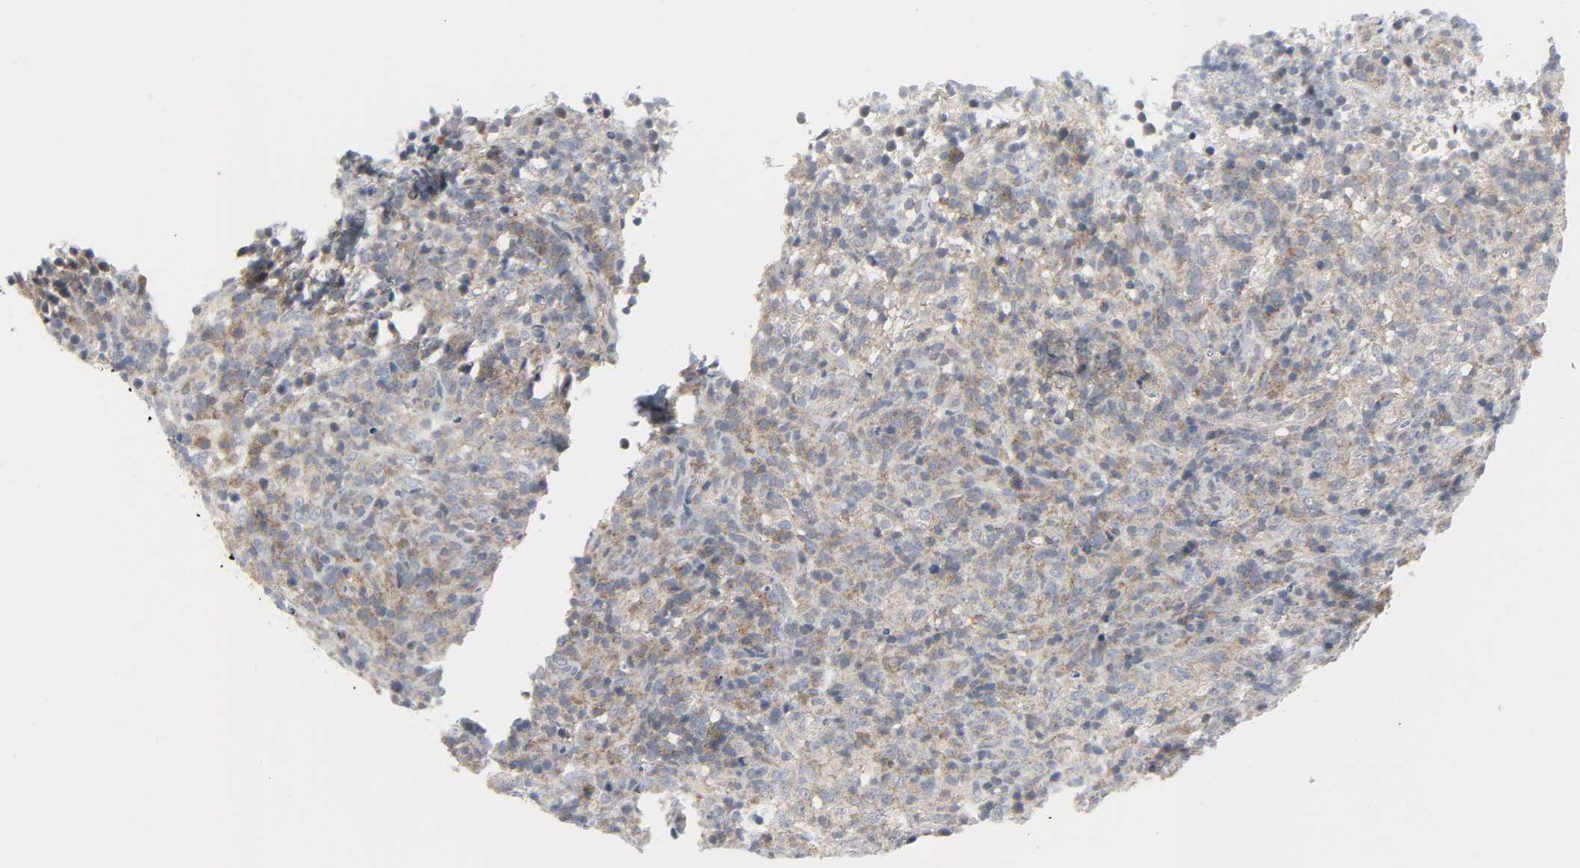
{"staining": {"intensity": "moderate", "quantity": ">75%", "location": "cytoplasmic/membranous"}, "tissue": "lymphoma", "cell_type": "Tumor cells", "image_type": "cancer", "snomed": [{"axis": "morphology", "description": "Malignant lymphoma, non-Hodgkin's type, High grade"}, {"axis": "topography", "description": "Lymph node"}], "caption": "Protein staining displays moderate cytoplasmic/membranous expression in approximately >75% of tumor cells in lymphoma.", "gene": "CLIP1", "patient": {"sex": "female", "age": 76}}